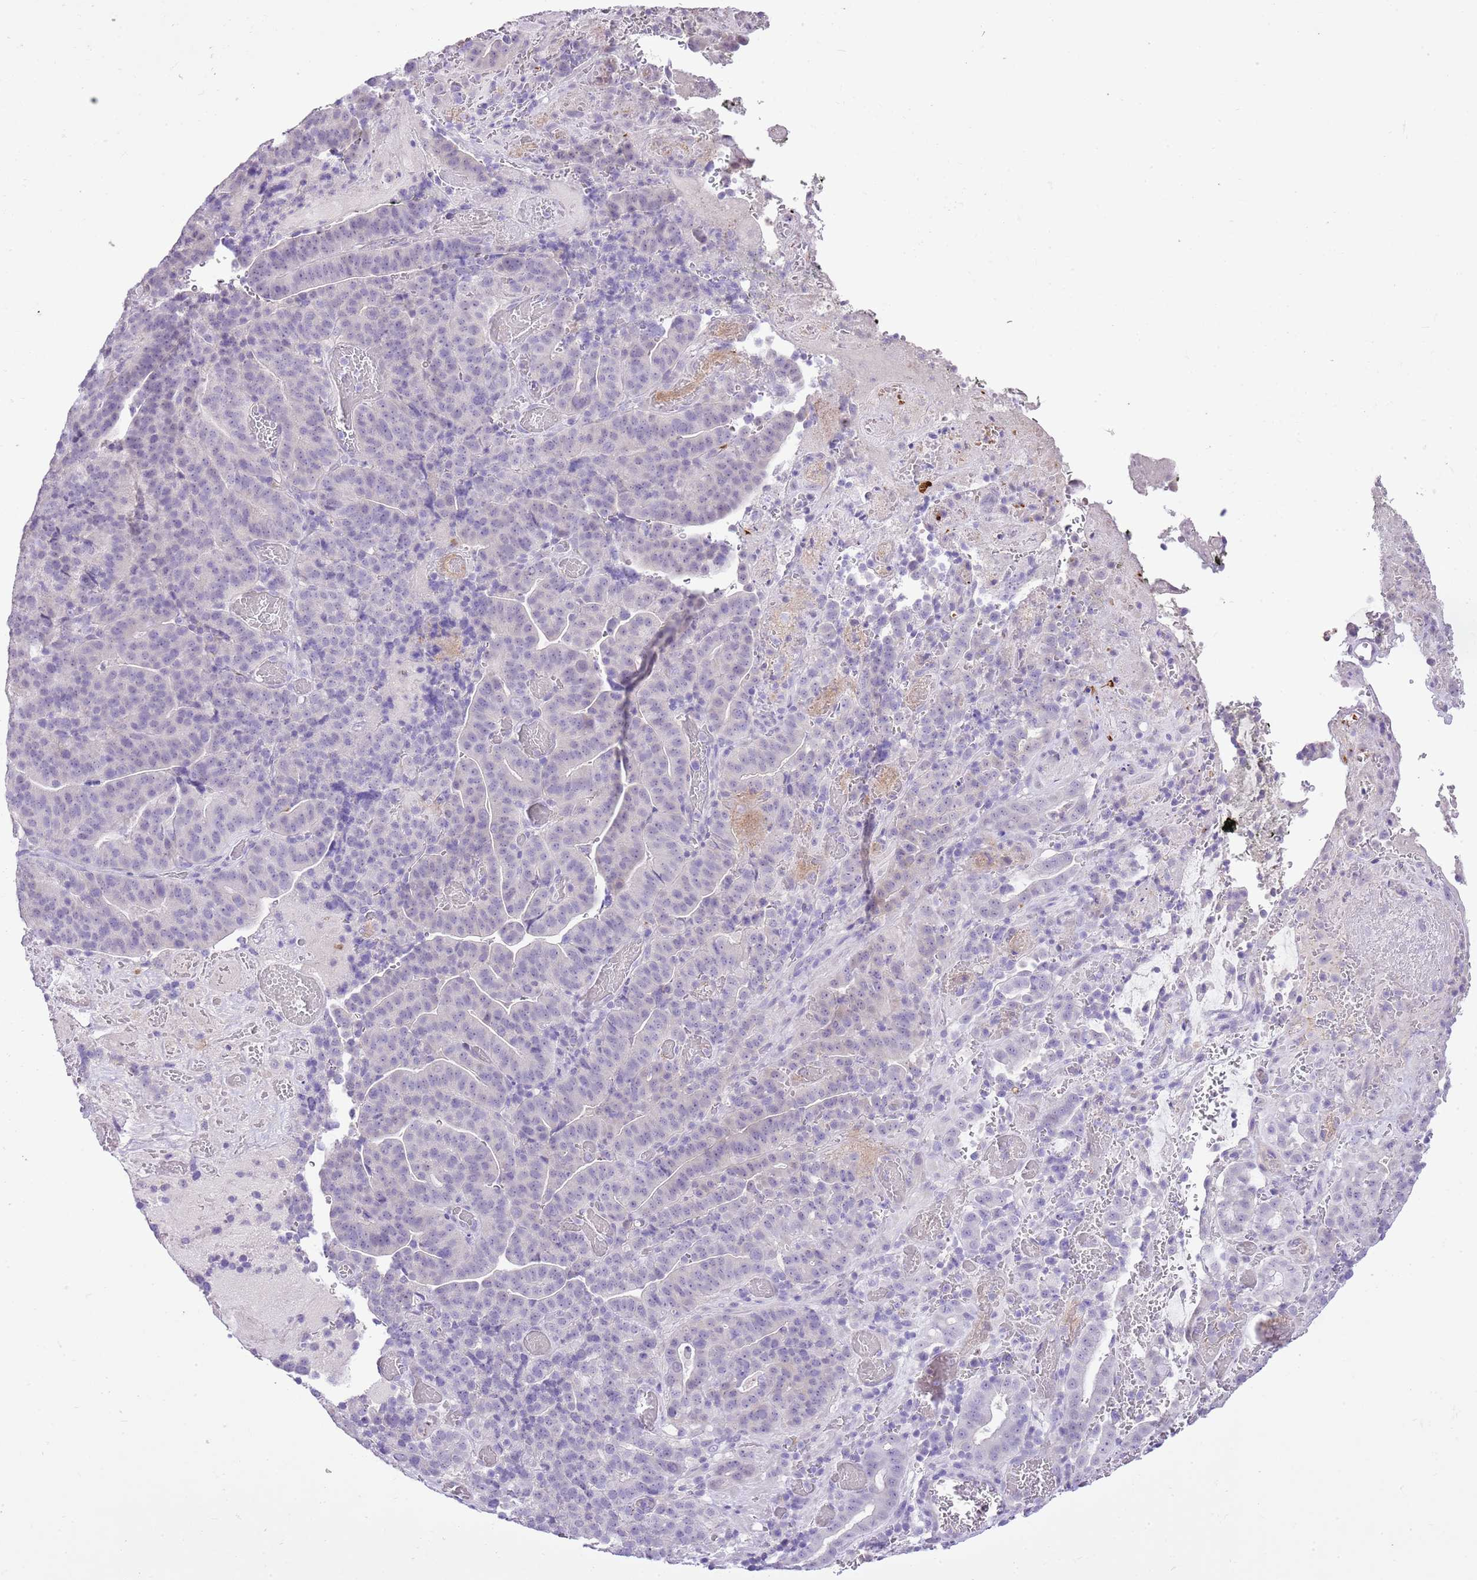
{"staining": {"intensity": "negative", "quantity": "none", "location": "none"}, "tissue": "stomach cancer", "cell_type": "Tumor cells", "image_type": "cancer", "snomed": [{"axis": "morphology", "description": "Adenocarcinoma, NOS"}, {"axis": "topography", "description": "Stomach"}], "caption": "DAB (3,3'-diaminobenzidine) immunohistochemical staining of stomach cancer displays no significant positivity in tumor cells.", "gene": "XPO7", "patient": {"sex": "male", "age": 48}}